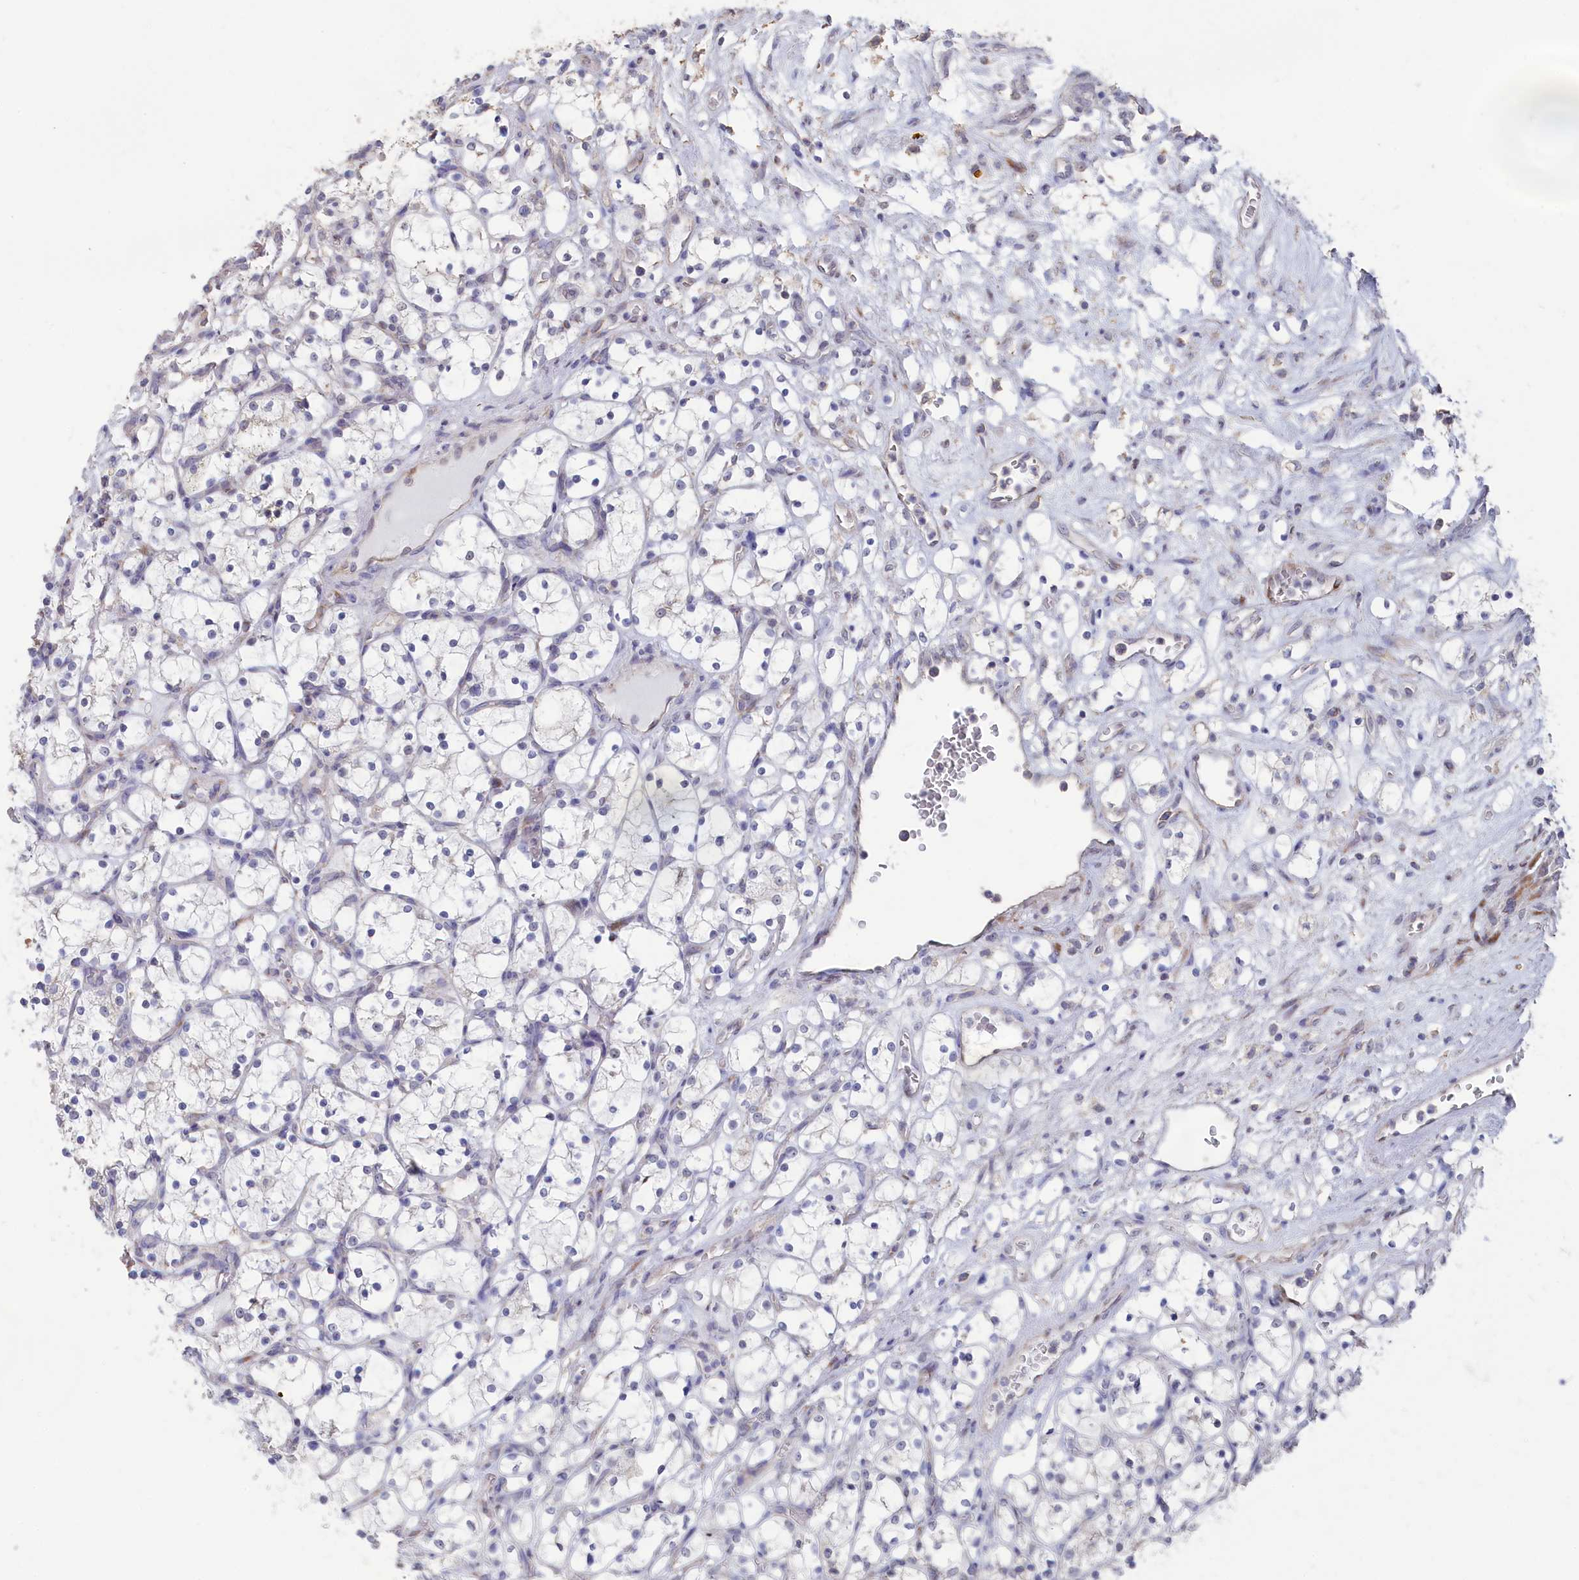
{"staining": {"intensity": "negative", "quantity": "none", "location": "none"}, "tissue": "renal cancer", "cell_type": "Tumor cells", "image_type": "cancer", "snomed": [{"axis": "morphology", "description": "Adenocarcinoma, NOS"}, {"axis": "topography", "description": "Kidney"}], "caption": "Immunohistochemistry (IHC) histopathology image of neoplastic tissue: human renal adenocarcinoma stained with DAB (3,3'-diaminobenzidine) reveals no significant protein expression in tumor cells.", "gene": "SEMG2", "patient": {"sex": "female", "age": 69}}